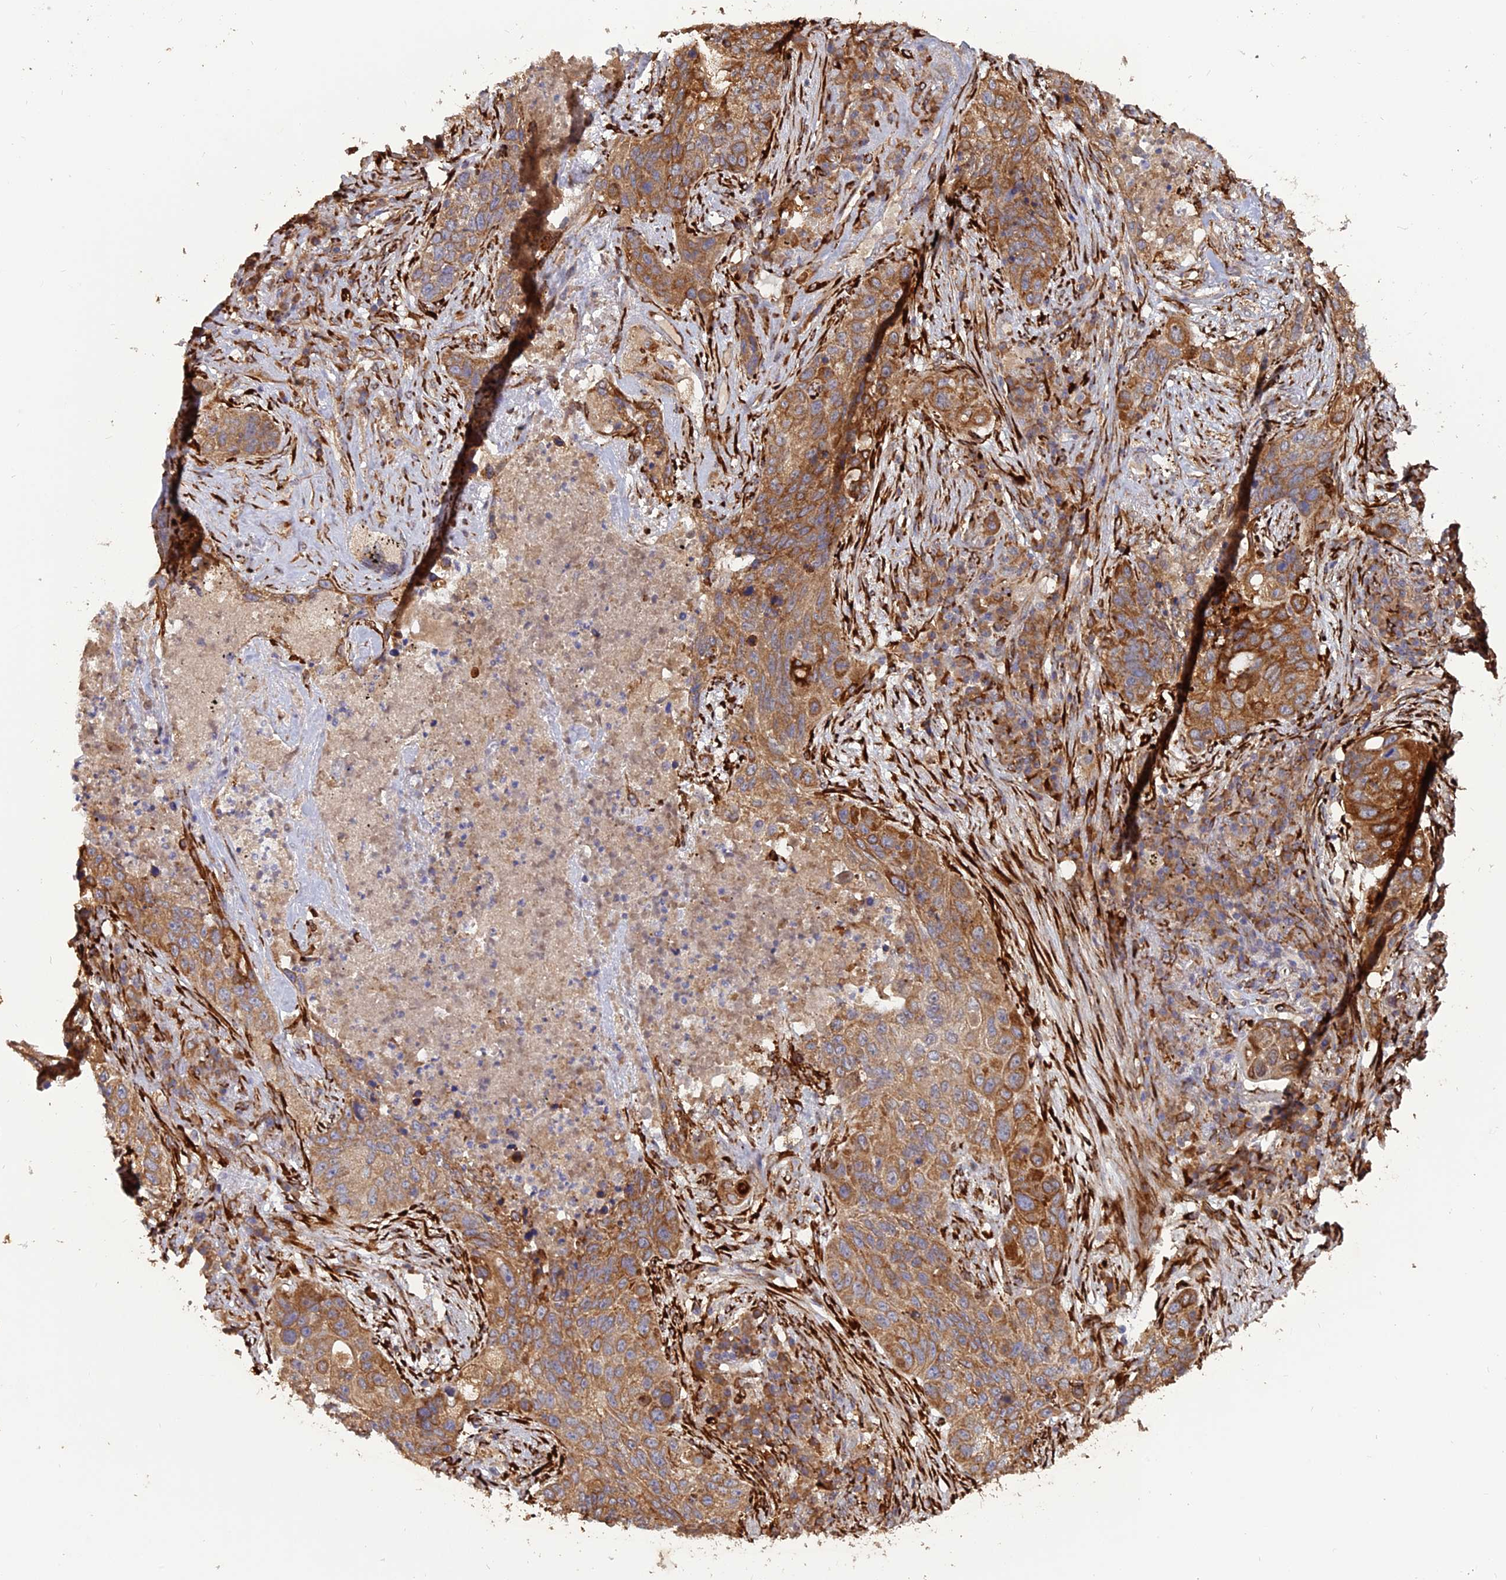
{"staining": {"intensity": "moderate", "quantity": ">75%", "location": "cytoplasmic/membranous"}, "tissue": "lung cancer", "cell_type": "Tumor cells", "image_type": "cancer", "snomed": [{"axis": "morphology", "description": "Squamous cell carcinoma, NOS"}, {"axis": "topography", "description": "Lung"}], "caption": "The micrograph reveals a brown stain indicating the presence of a protein in the cytoplasmic/membranous of tumor cells in lung squamous cell carcinoma.", "gene": "PPIC", "patient": {"sex": "female", "age": 63}}